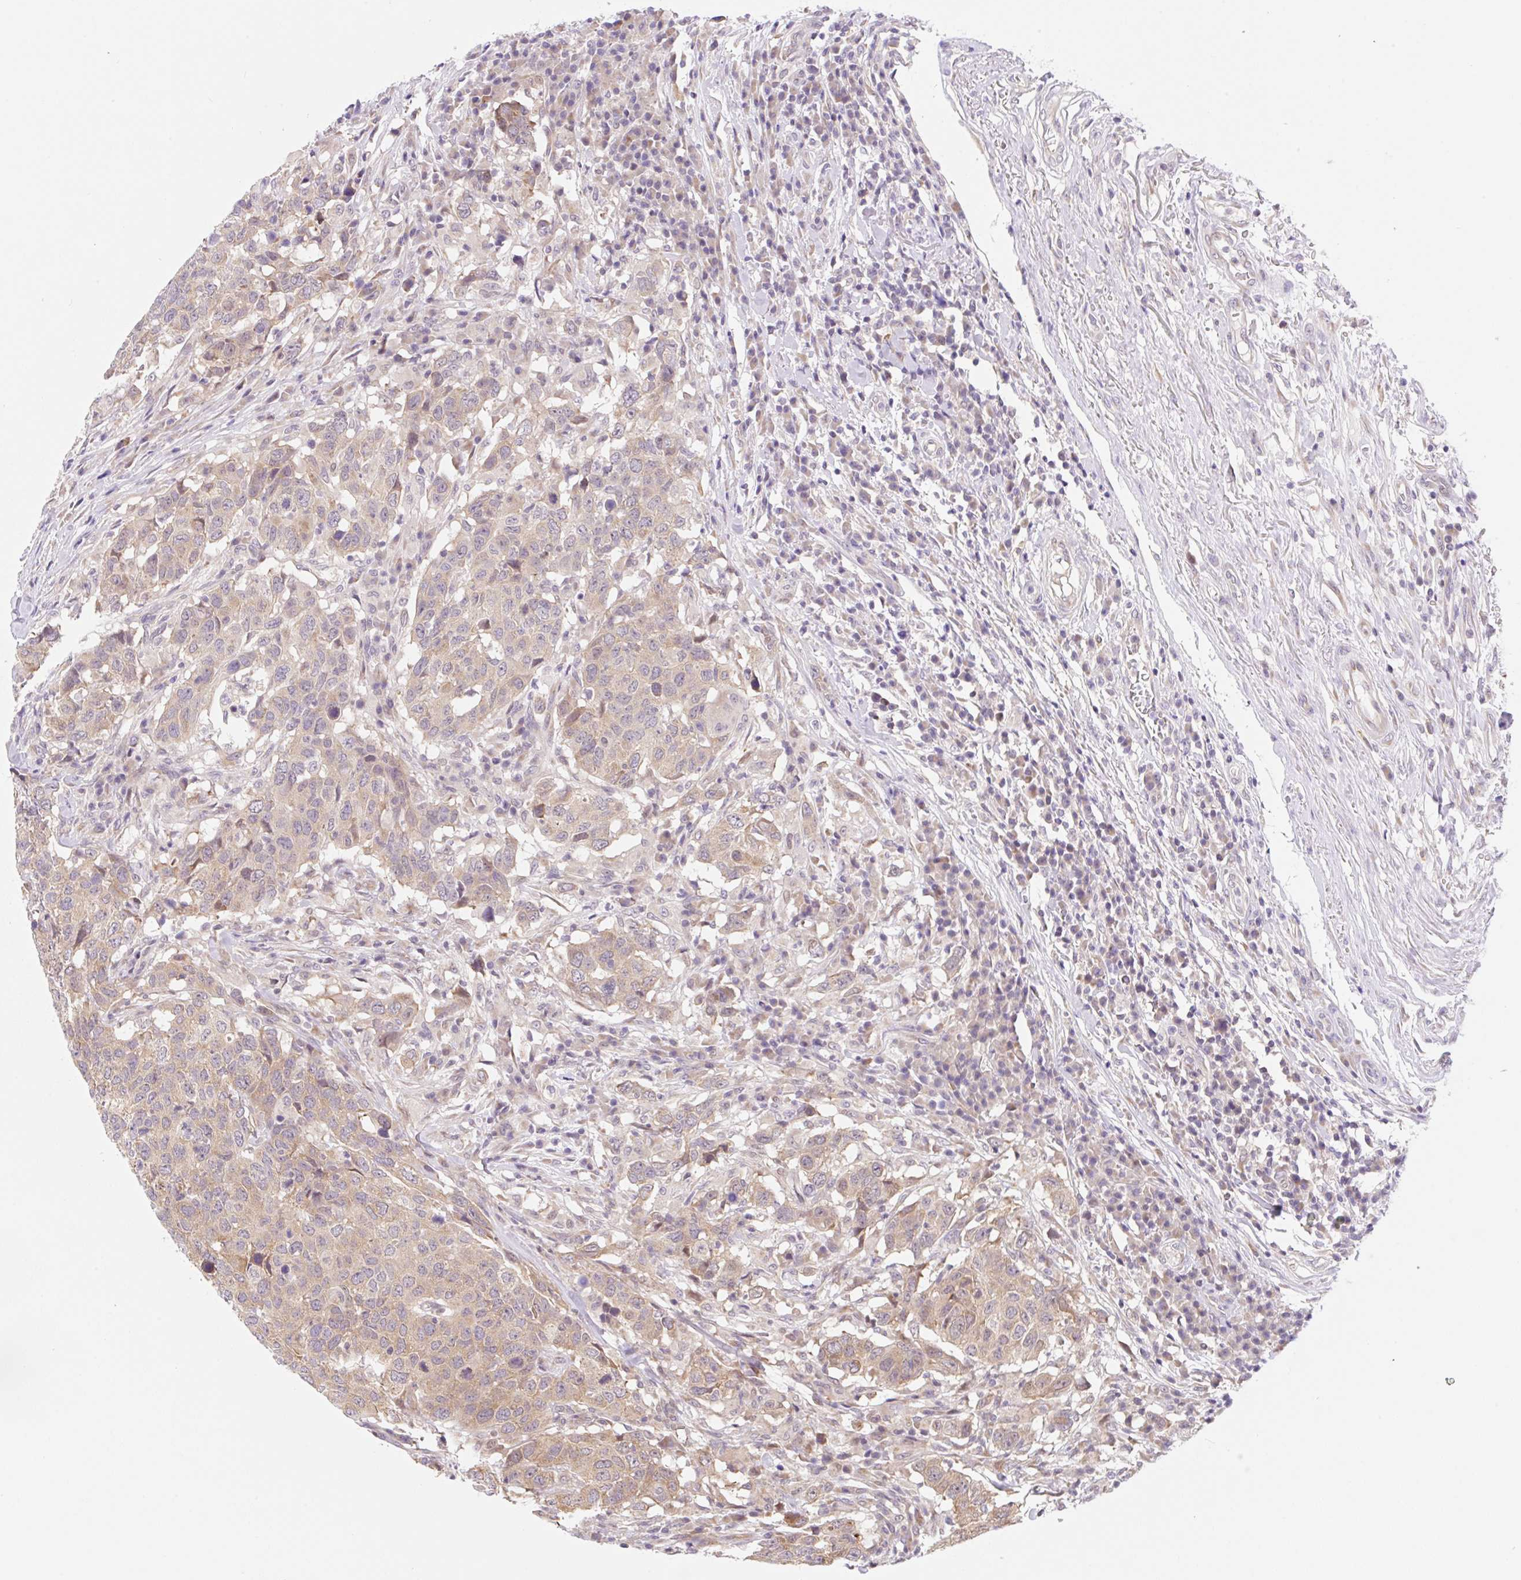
{"staining": {"intensity": "weak", "quantity": ">75%", "location": "cytoplasmic/membranous"}, "tissue": "head and neck cancer", "cell_type": "Tumor cells", "image_type": "cancer", "snomed": [{"axis": "morphology", "description": "Normal tissue, NOS"}, {"axis": "morphology", "description": "Squamous cell carcinoma, NOS"}, {"axis": "topography", "description": "Skeletal muscle"}, {"axis": "topography", "description": "Vascular tissue"}, {"axis": "topography", "description": "Peripheral nerve tissue"}, {"axis": "topography", "description": "Head-Neck"}], "caption": "A brown stain labels weak cytoplasmic/membranous positivity of a protein in human squamous cell carcinoma (head and neck) tumor cells.", "gene": "TBPL2", "patient": {"sex": "male", "age": 66}}